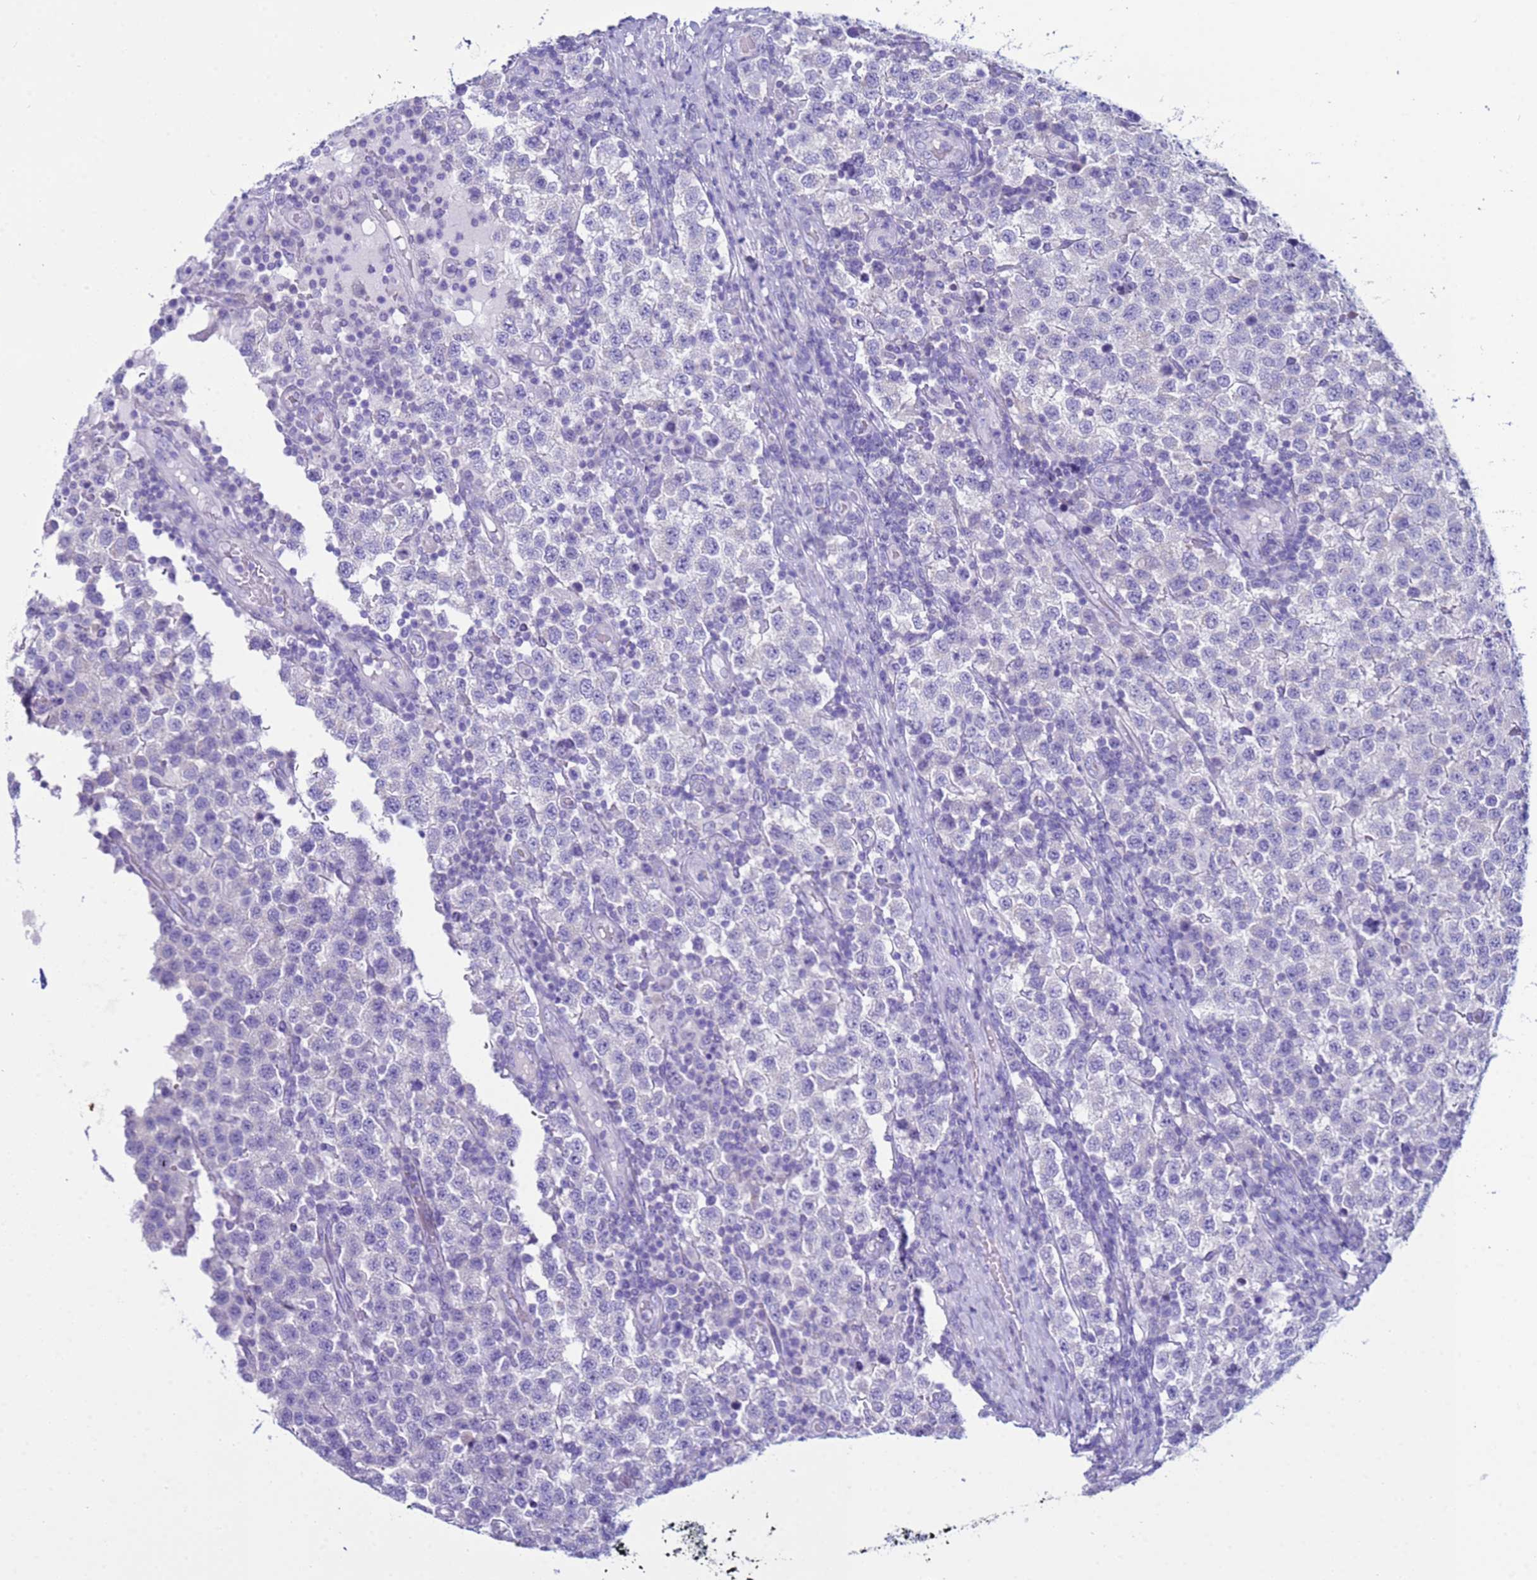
{"staining": {"intensity": "negative", "quantity": "none", "location": "none"}, "tissue": "testis cancer", "cell_type": "Tumor cells", "image_type": "cancer", "snomed": [{"axis": "morphology", "description": "Seminoma, NOS"}, {"axis": "topography", "description": "Testis"}], "caption": "Tumor cells show no significant protein expression in testis cancer (seminoma).", "gene": "CST4", "patient": {"sex": "male", "age": 34}}